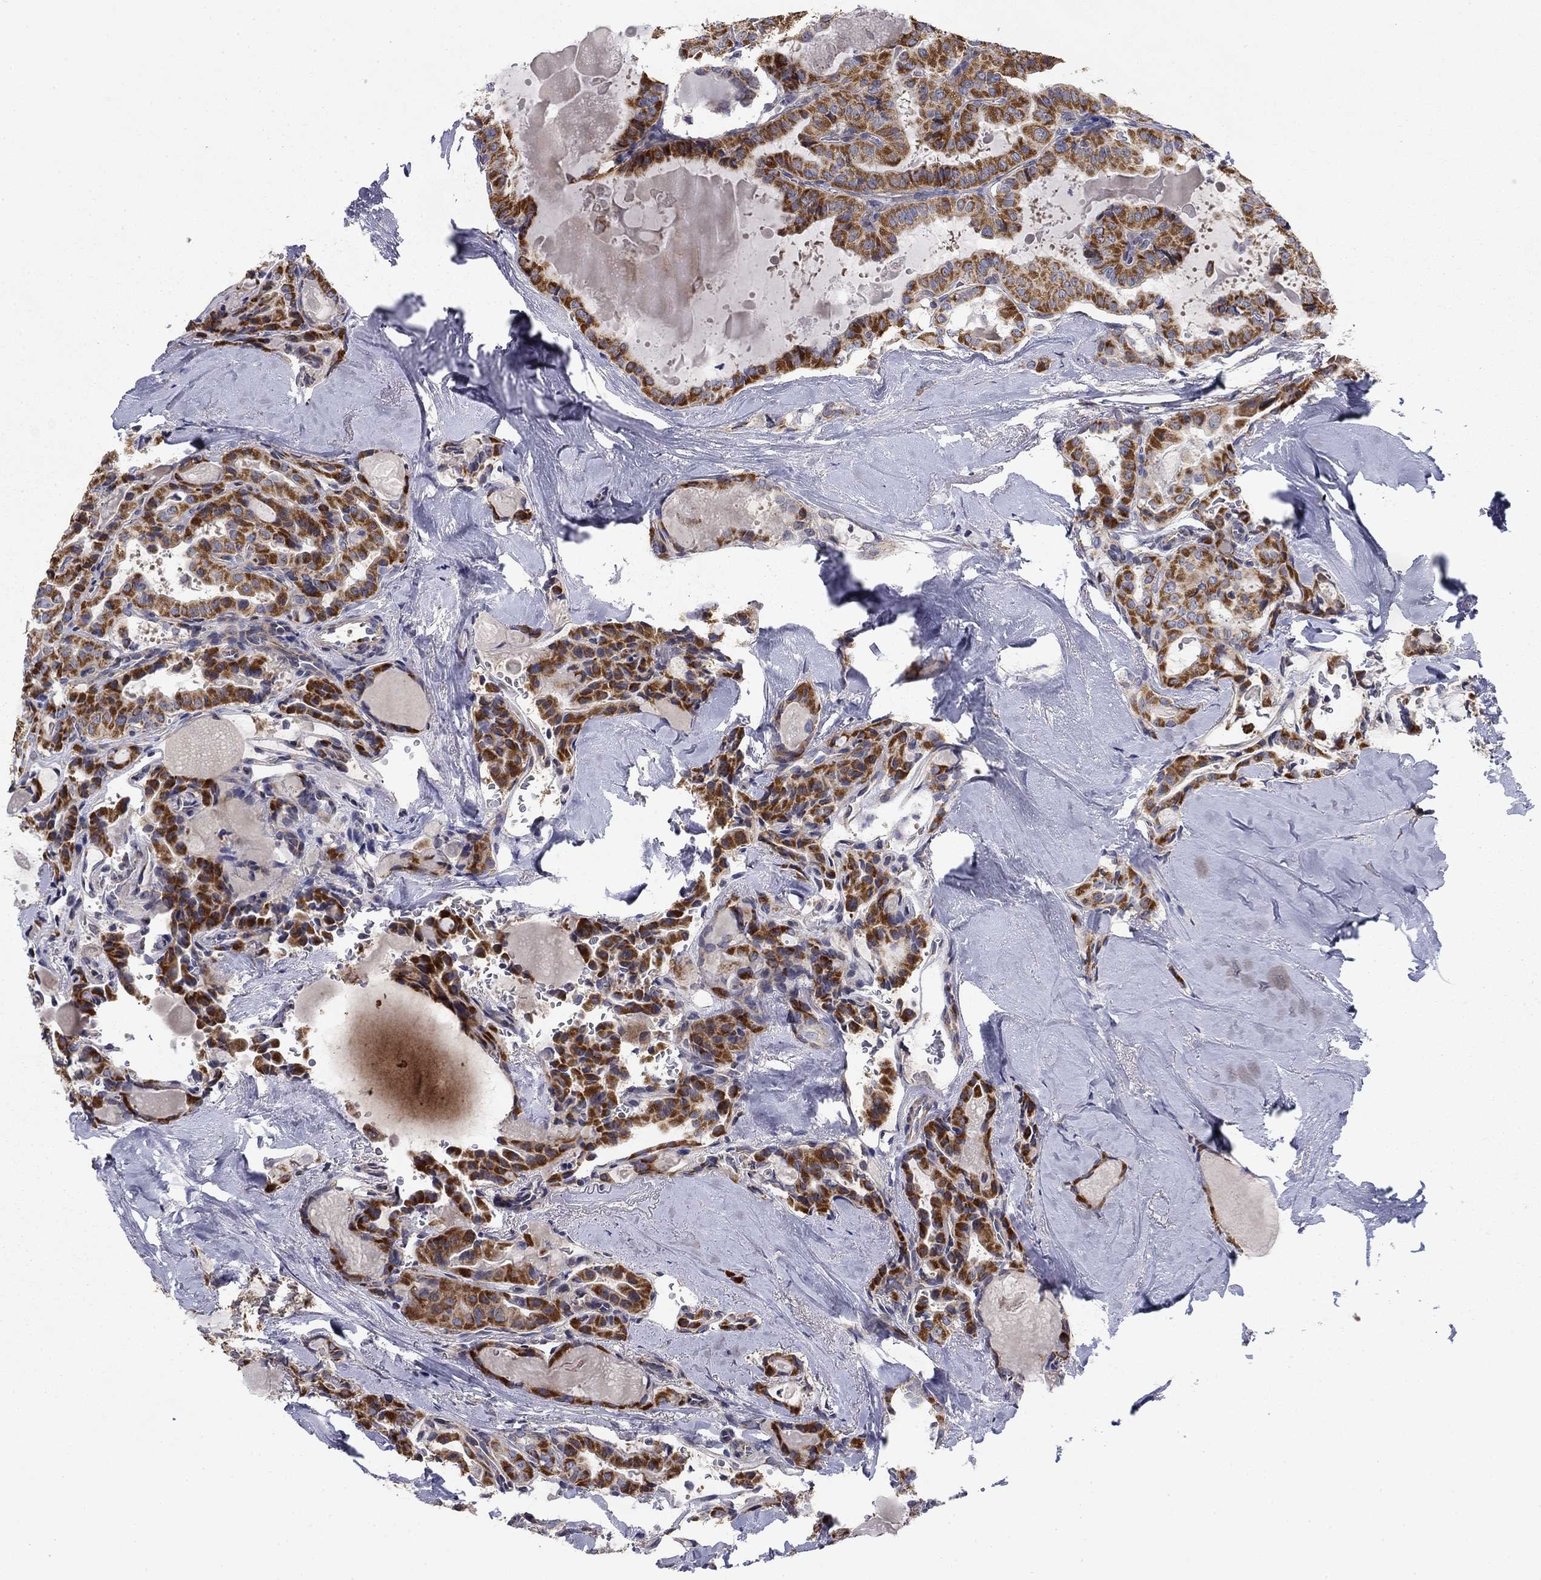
{"staining": {"intensity": "strong", "quantity": ">75%", "location": "cytoplasmic/membranous"}, "tissue": "thyroid cancer", "cell_type": "Tumor cells", "image_type": "cancer", "snomed": [{"axis": "morphology", "description": "Papillary adenocarcinoma, NOS"}, {"axis": "topography", "description": "Thyroid gland"}], "caption": "DAB (3,3'-diaminobenzidine) immunohistochemical staining of papillary adenocarcinoma (thyroid) displays strong cytoplasmic/membranous protein staining in about >75% of tumor cells.", "gene": "MMAA", "patient": {"sex": "female", "age": 41}}